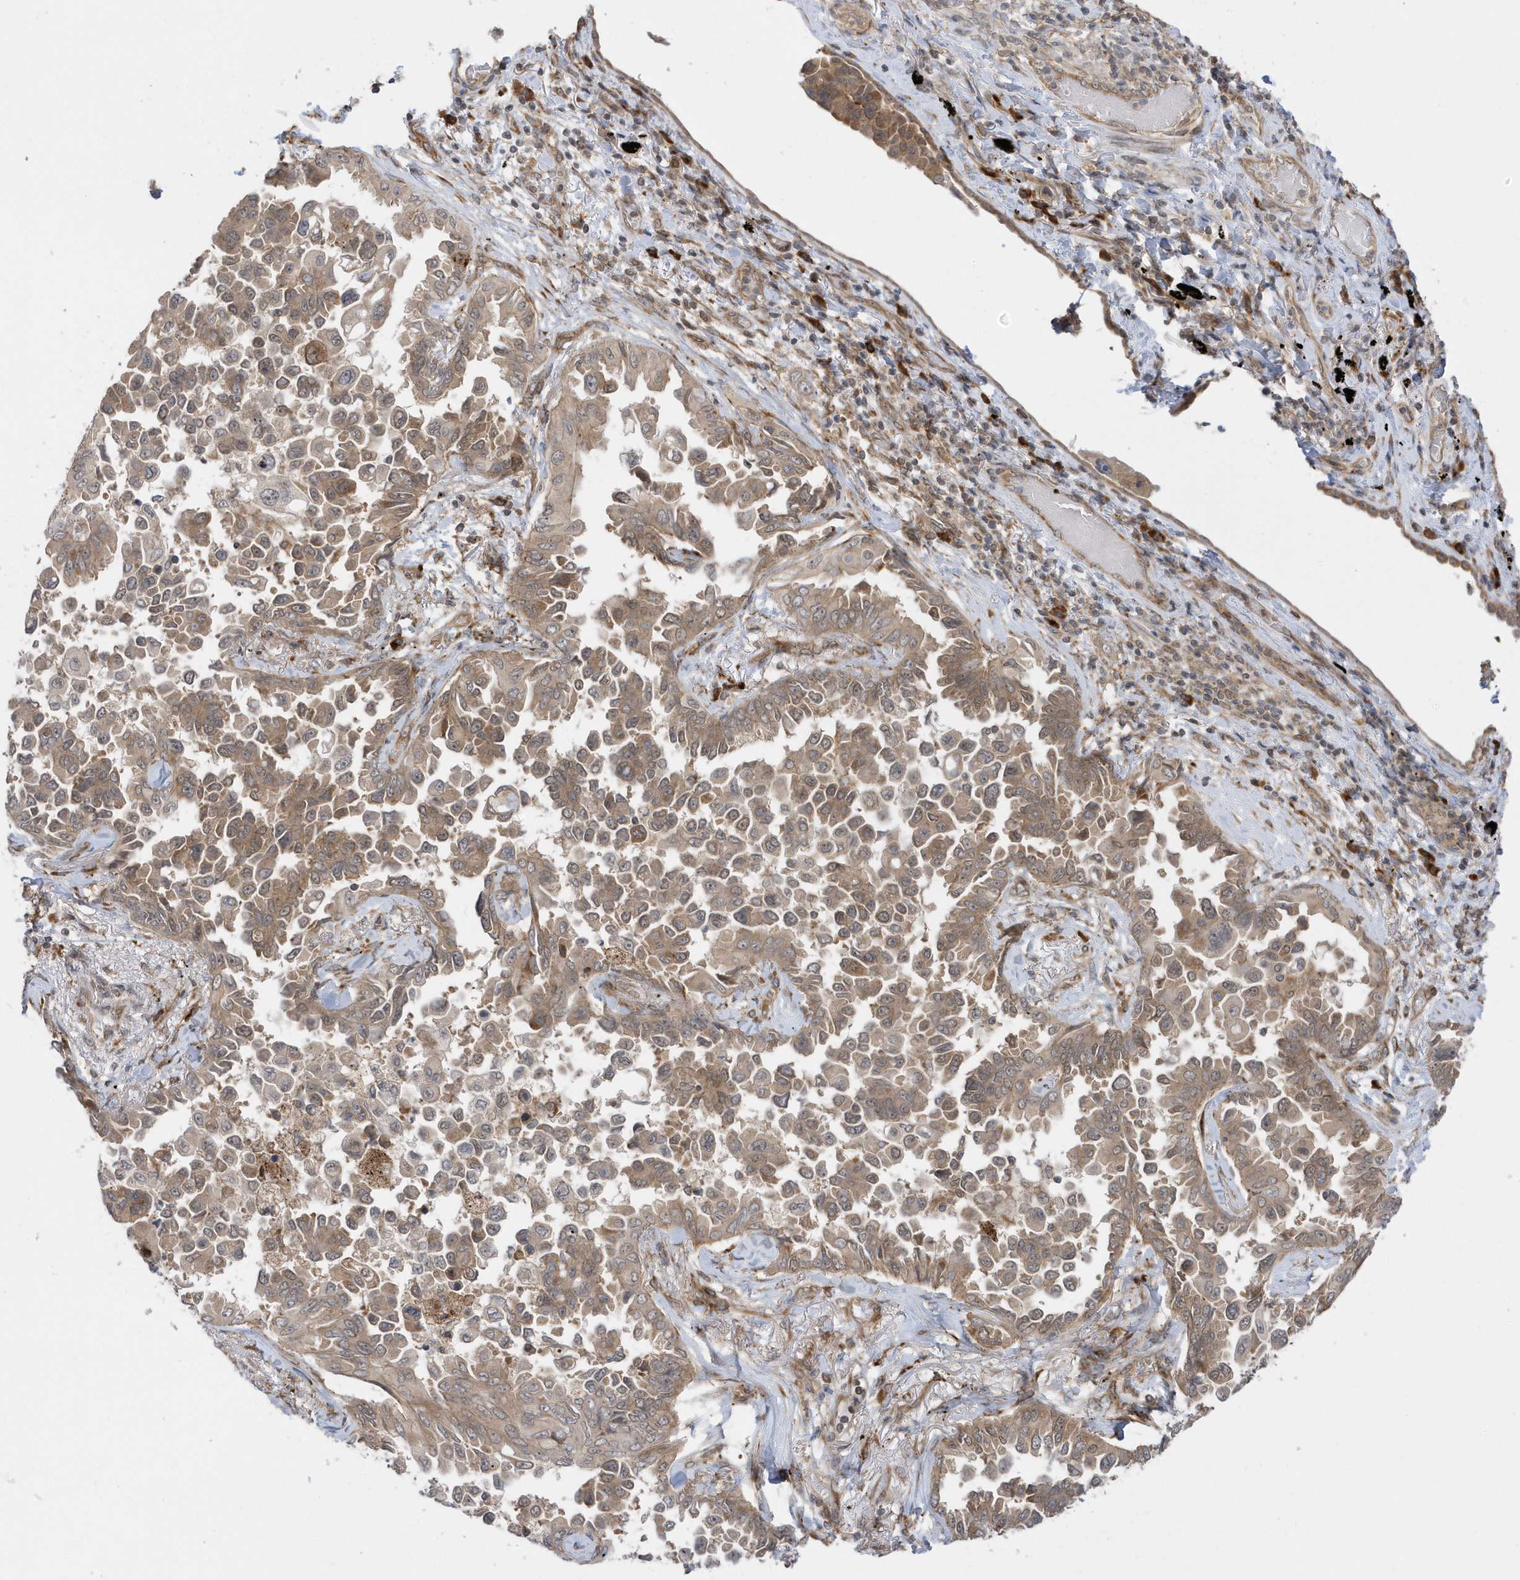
{"staining": {"intensity": "moderate", "quantity": ">75%", "location": "cytoplasmic/membranous"}, "tissue": "lung cancer", "cell_type": "Tumor cells", "image_type": "cancer", "snomed": [{"axis": "morphology", "description": "Adenocarcinoma, NOS"}, {"axis": "topography", "description": "Lung"}], "caption": "Adenocarcinoma (lung) stained with DAB immunohistochemistry (IHC) shows medium levels of moderate cytoplasmic/membranous expression in about >75% of tumor cells. Immunohistochemistry stains the protein in brown and the nuclei are stained blue.", "gene": "METTL21A", "patient": {"sex": "female", "age": 67}}